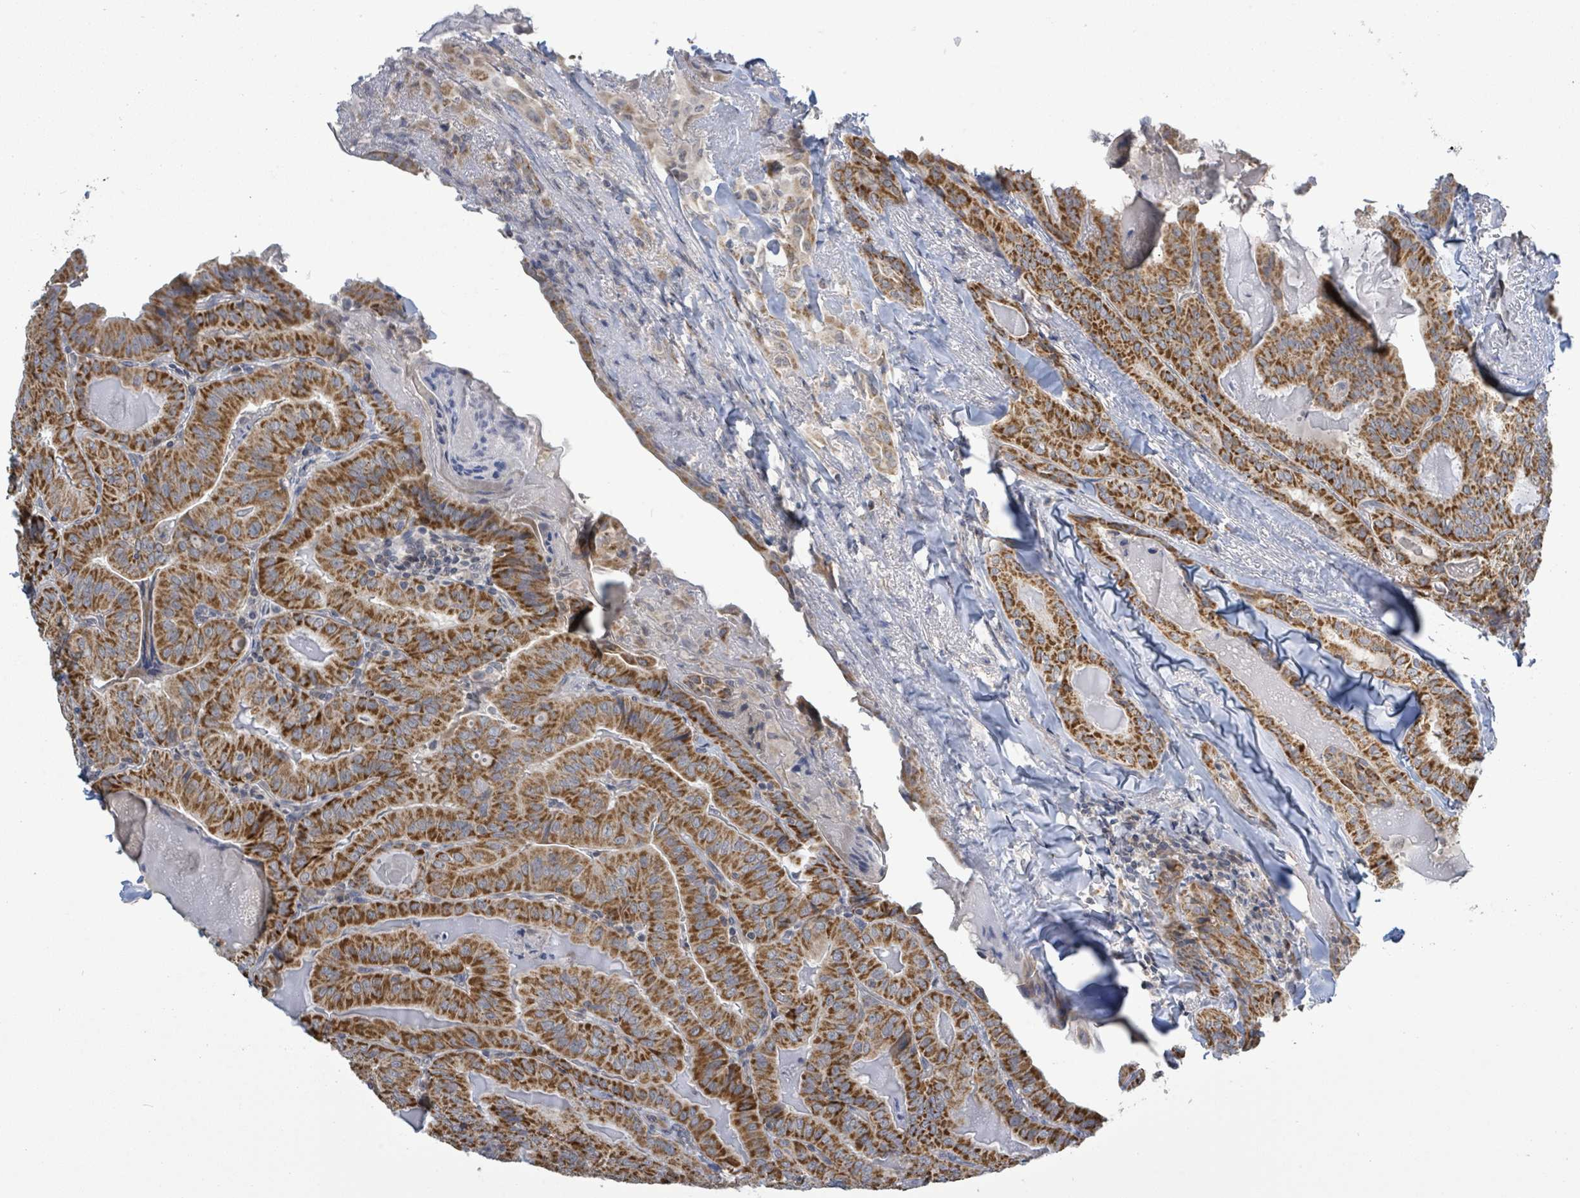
{"staining": {"intensity": "strong", "quantity": ">75%", "location": "cytoplasmic/membranous"}, "tissue": "thyroid cancer", "cell_type": "Tumor cells", "image_type": "cancer", "snomed": [{"axis": "morphology", "description": "Papillary adenocarcinoma, NOS"}, {"axis": "topography", "description": "Thyroid gland"}], "caption": "A brown stain shows strong cytoplasmic/membranous expression of a protein in human papillary adenocarcinoma (thyroid) tumor cells.", "gene": "COQ10B", "patient": {"sex": "female", "age": 68}}